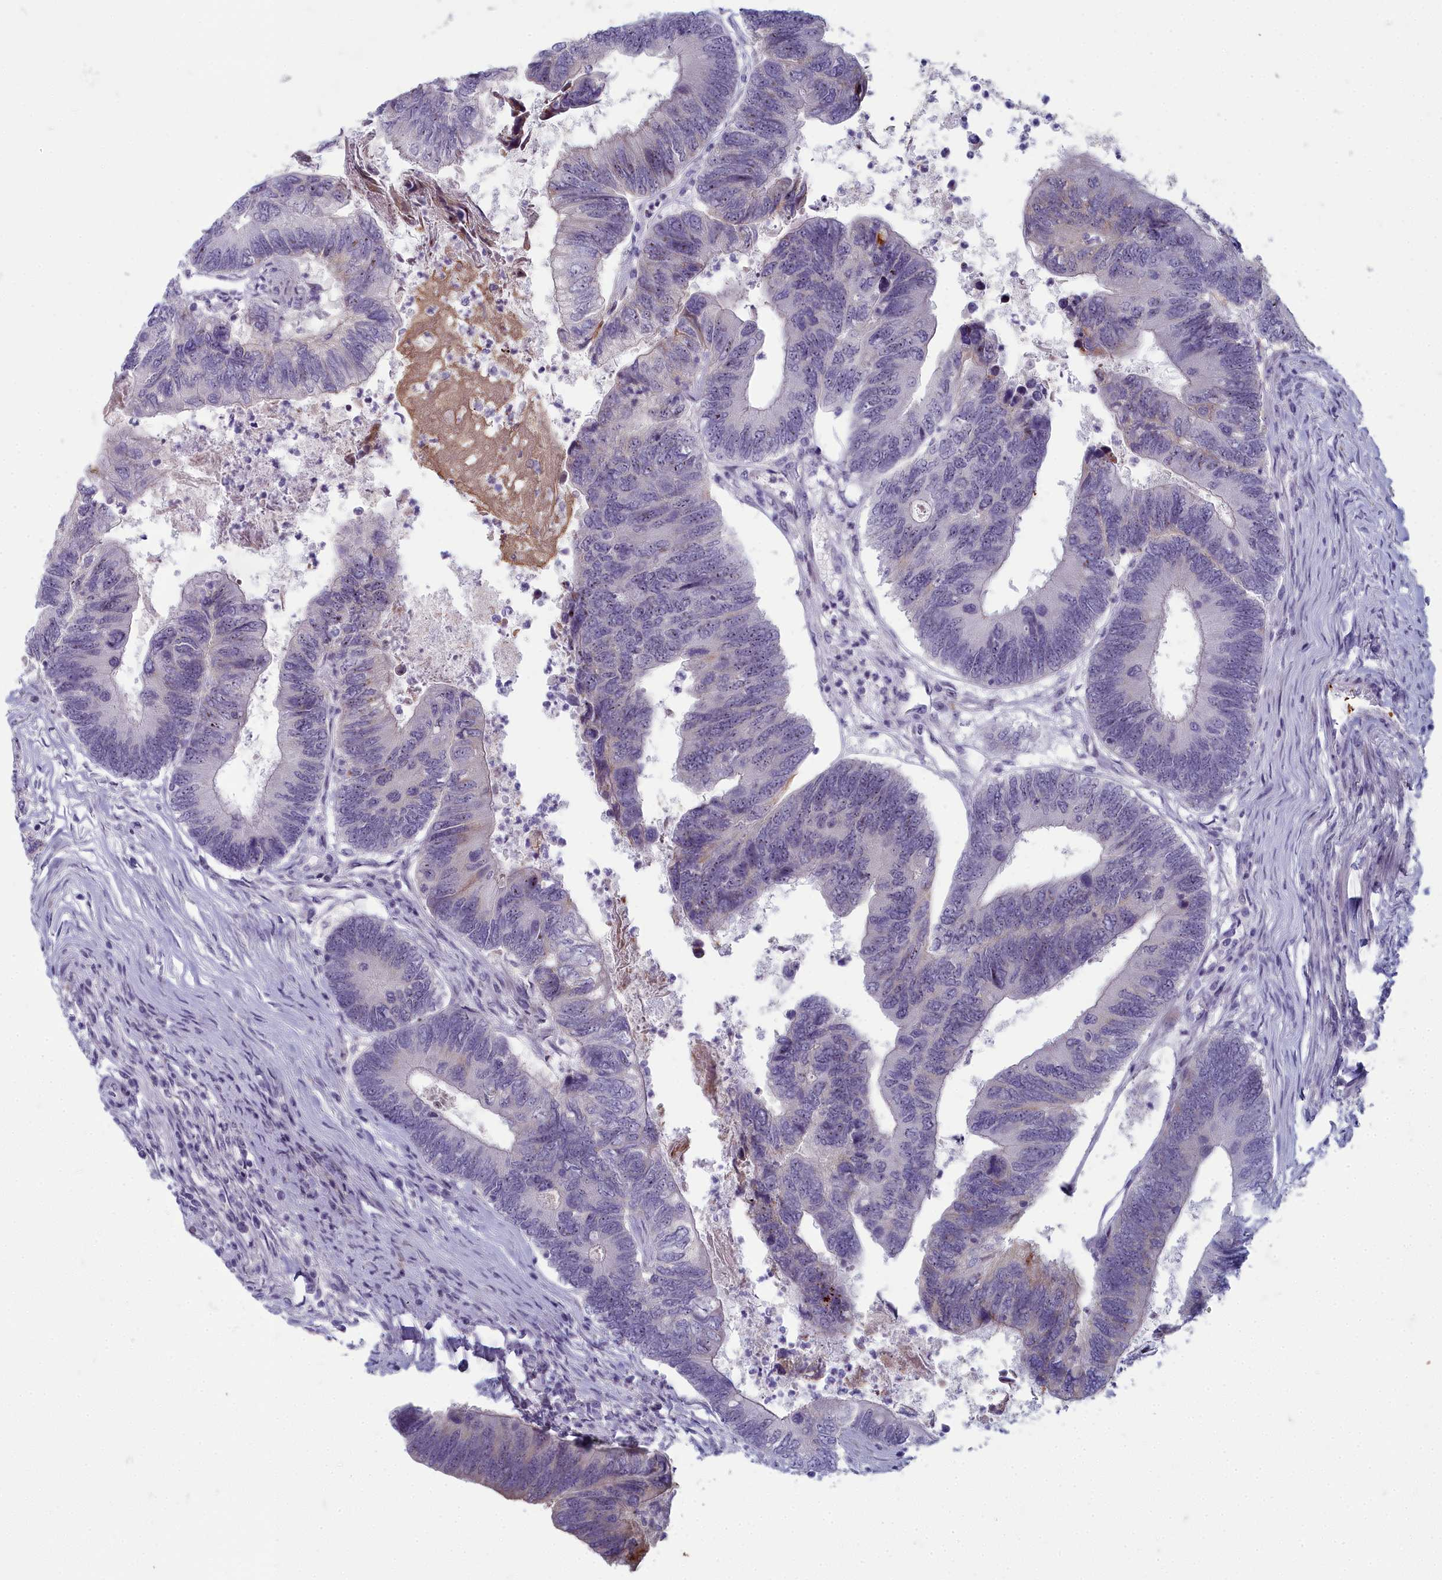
{"staining": {"intensity": "weak", "quantity": "<25%", "location": "nuclear"}, "tissue": "colorectal cancer", "cell_type": "Tumor cells", "image_type": "cancer", "snomed": [{"axis": "morphology", "description": "Adenocarcinoma, NOS"}, {"axis": "topography", "description": "Colon"}], "caption": "High magnification brightfield microscopy of colorectal adenocarcinoma stained with DAB (3,3'-diaminobenzidine) (brown) and counterstained with hematoxylin (blue): tumor cells show no significant staining.", "gene": "INSYN2A", "patient": {"sex": "female", "age": 67}}